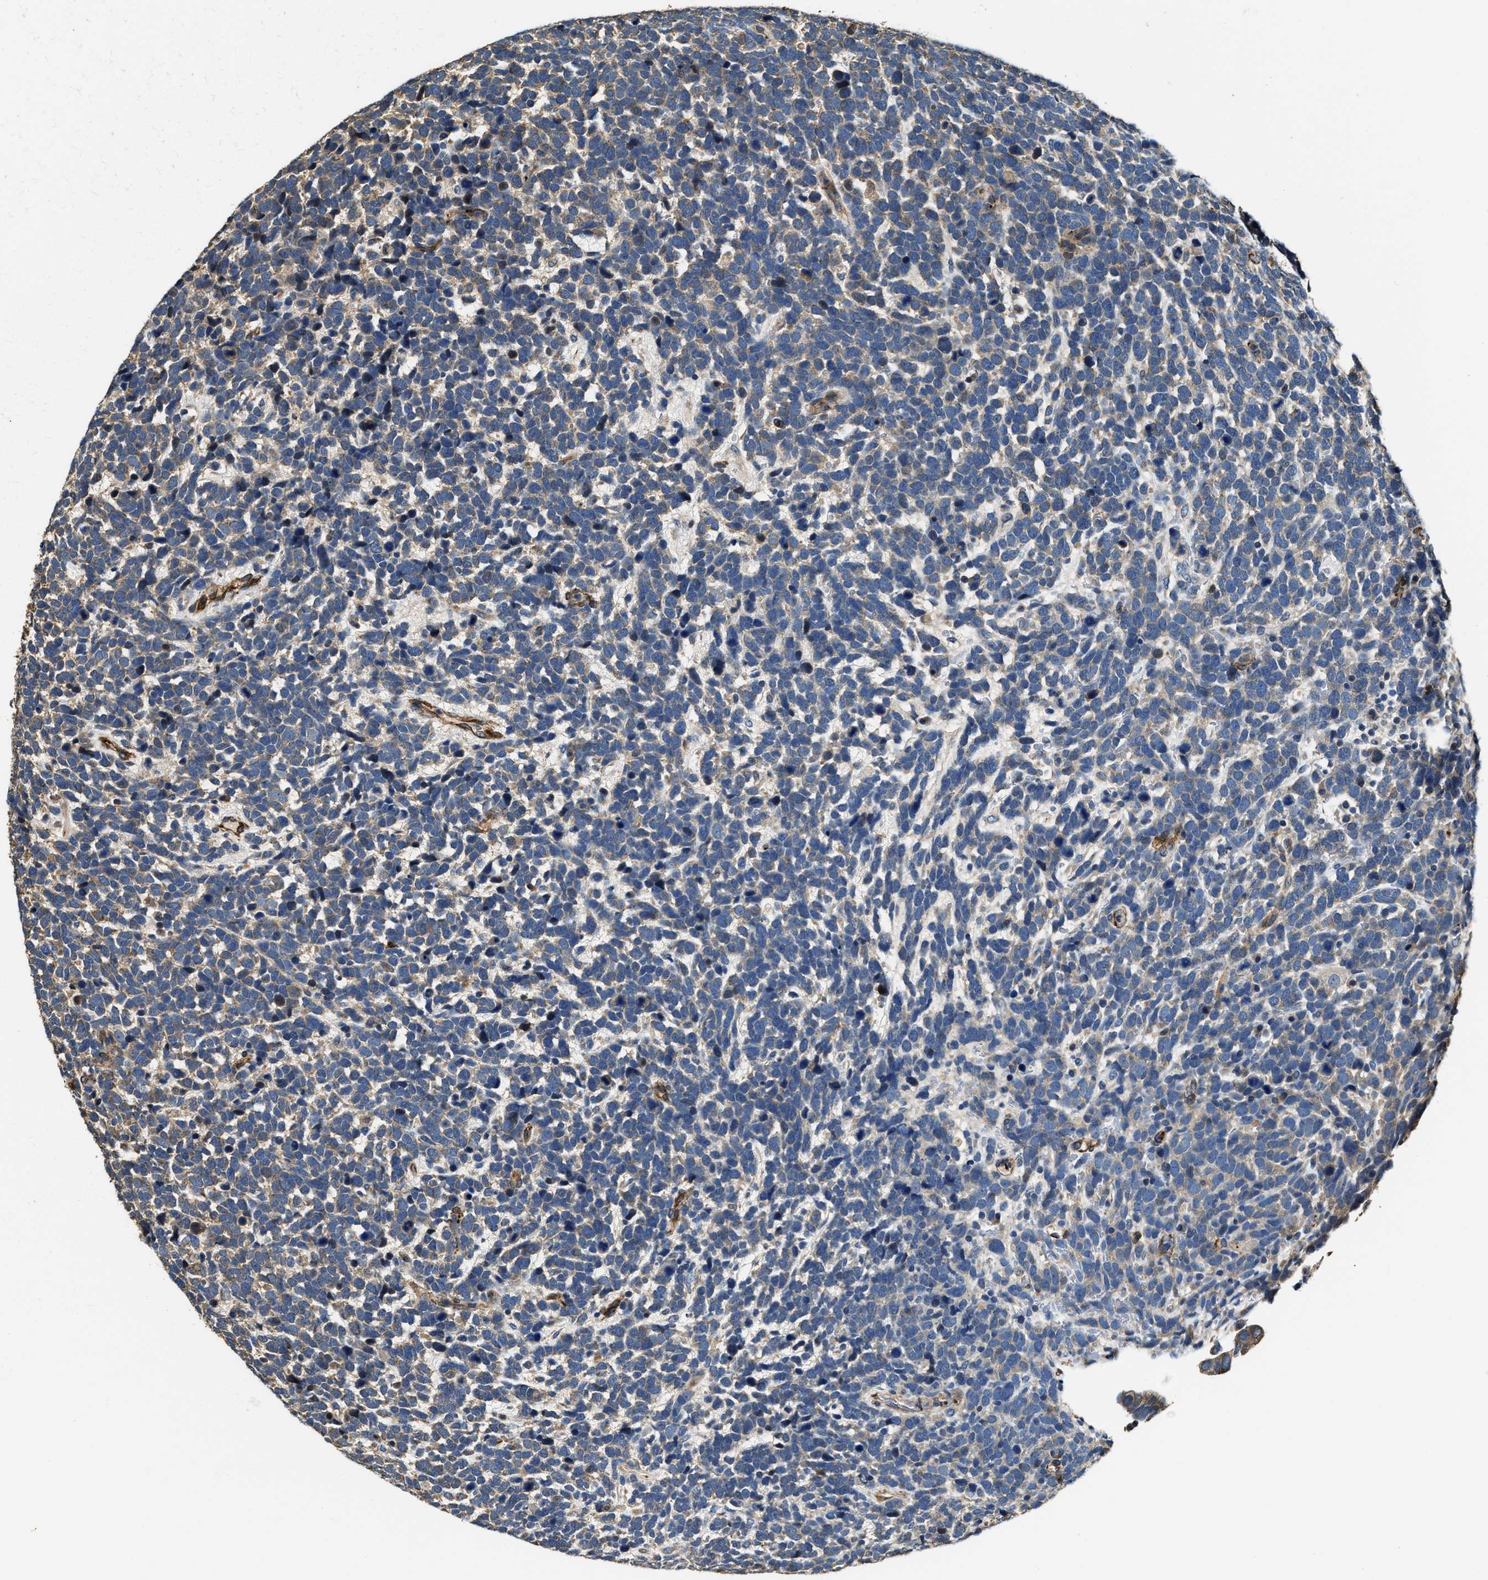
{"staining": {"intensity": "weak", "quantity": "25%-75%", "location": "cytoplasmic/membranous"}, "tissue": "urothelial cancer", "cell_type": "Tumor cells", "image_type": "cancer", "snomed": [{"axis": "morphology", "description": "Urothelial carcinoma, High grade"}, {"axis": "topography", "description": "Urinary bladder"}], "caption": "Urothelial cancer stained with DAB immunohistochemistry displays low levels of weak cytoplasmic/membranous staining in approximately 25%-75% of tumor cells.", "gene": "GFRA3", "patient": {"sex": "female", "age": 82}}